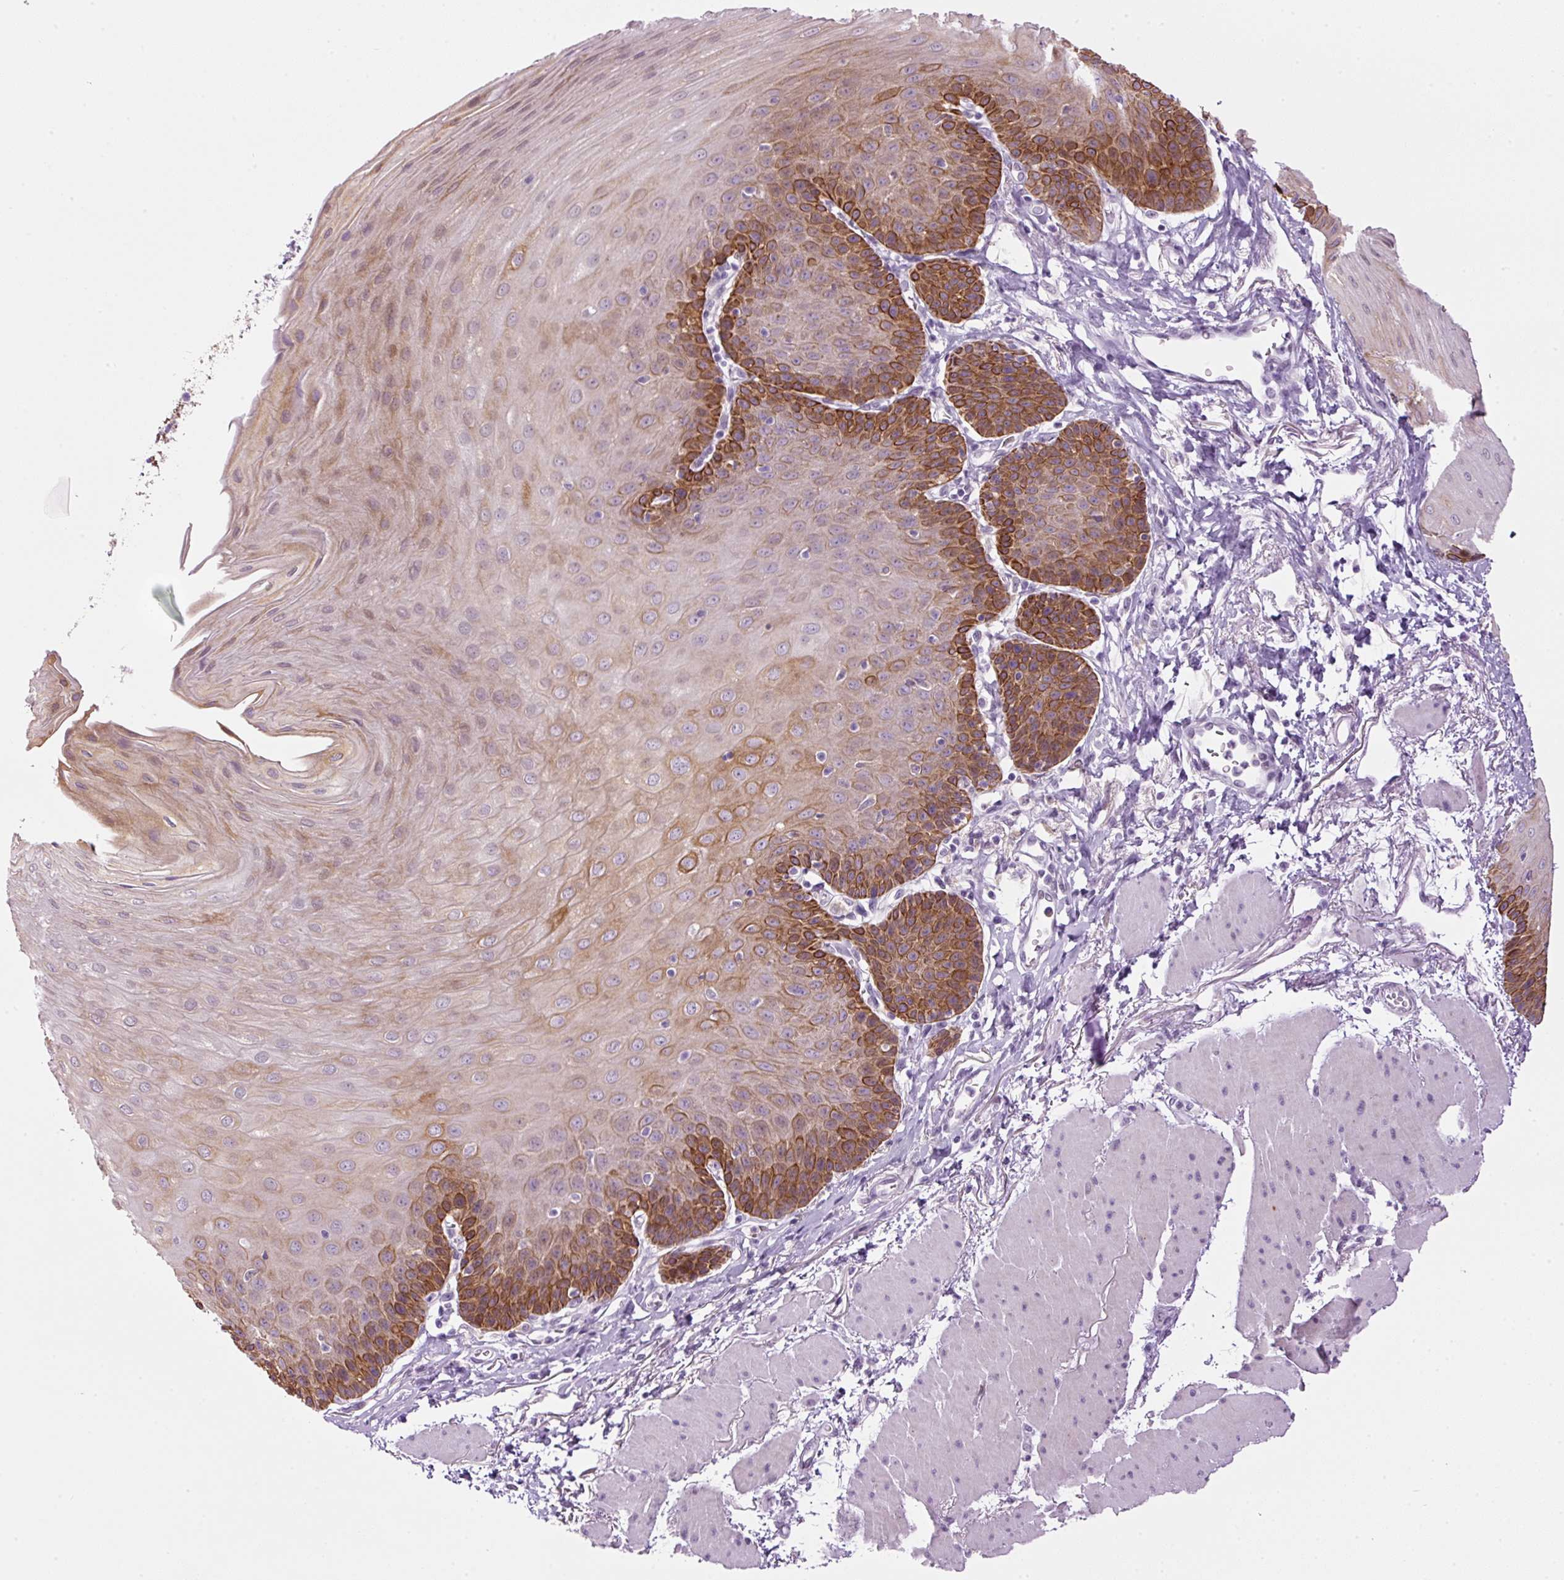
{"staining": {"intensity": "strong", "quantity": "25%-75%", "location": "cytoplasmic/membranous"}, "tissue": "esophagus", "cell_type": "Squamous epithelial cells", "image_type": "normal", "snomed": [{"axis": "morphology", "description": "Normal tissue, NOS"}, {"axis": "topography", "description": "Esophagus"}], "caption": "Benign esophagus was stained to show a protein in brown. There is high levels of strong cytoplasmic/membranous positivity in approximately 25%-75% of squamous epithelial cells.", "gene": "SRC", "patient": {"sex": "female", "age": 81}}